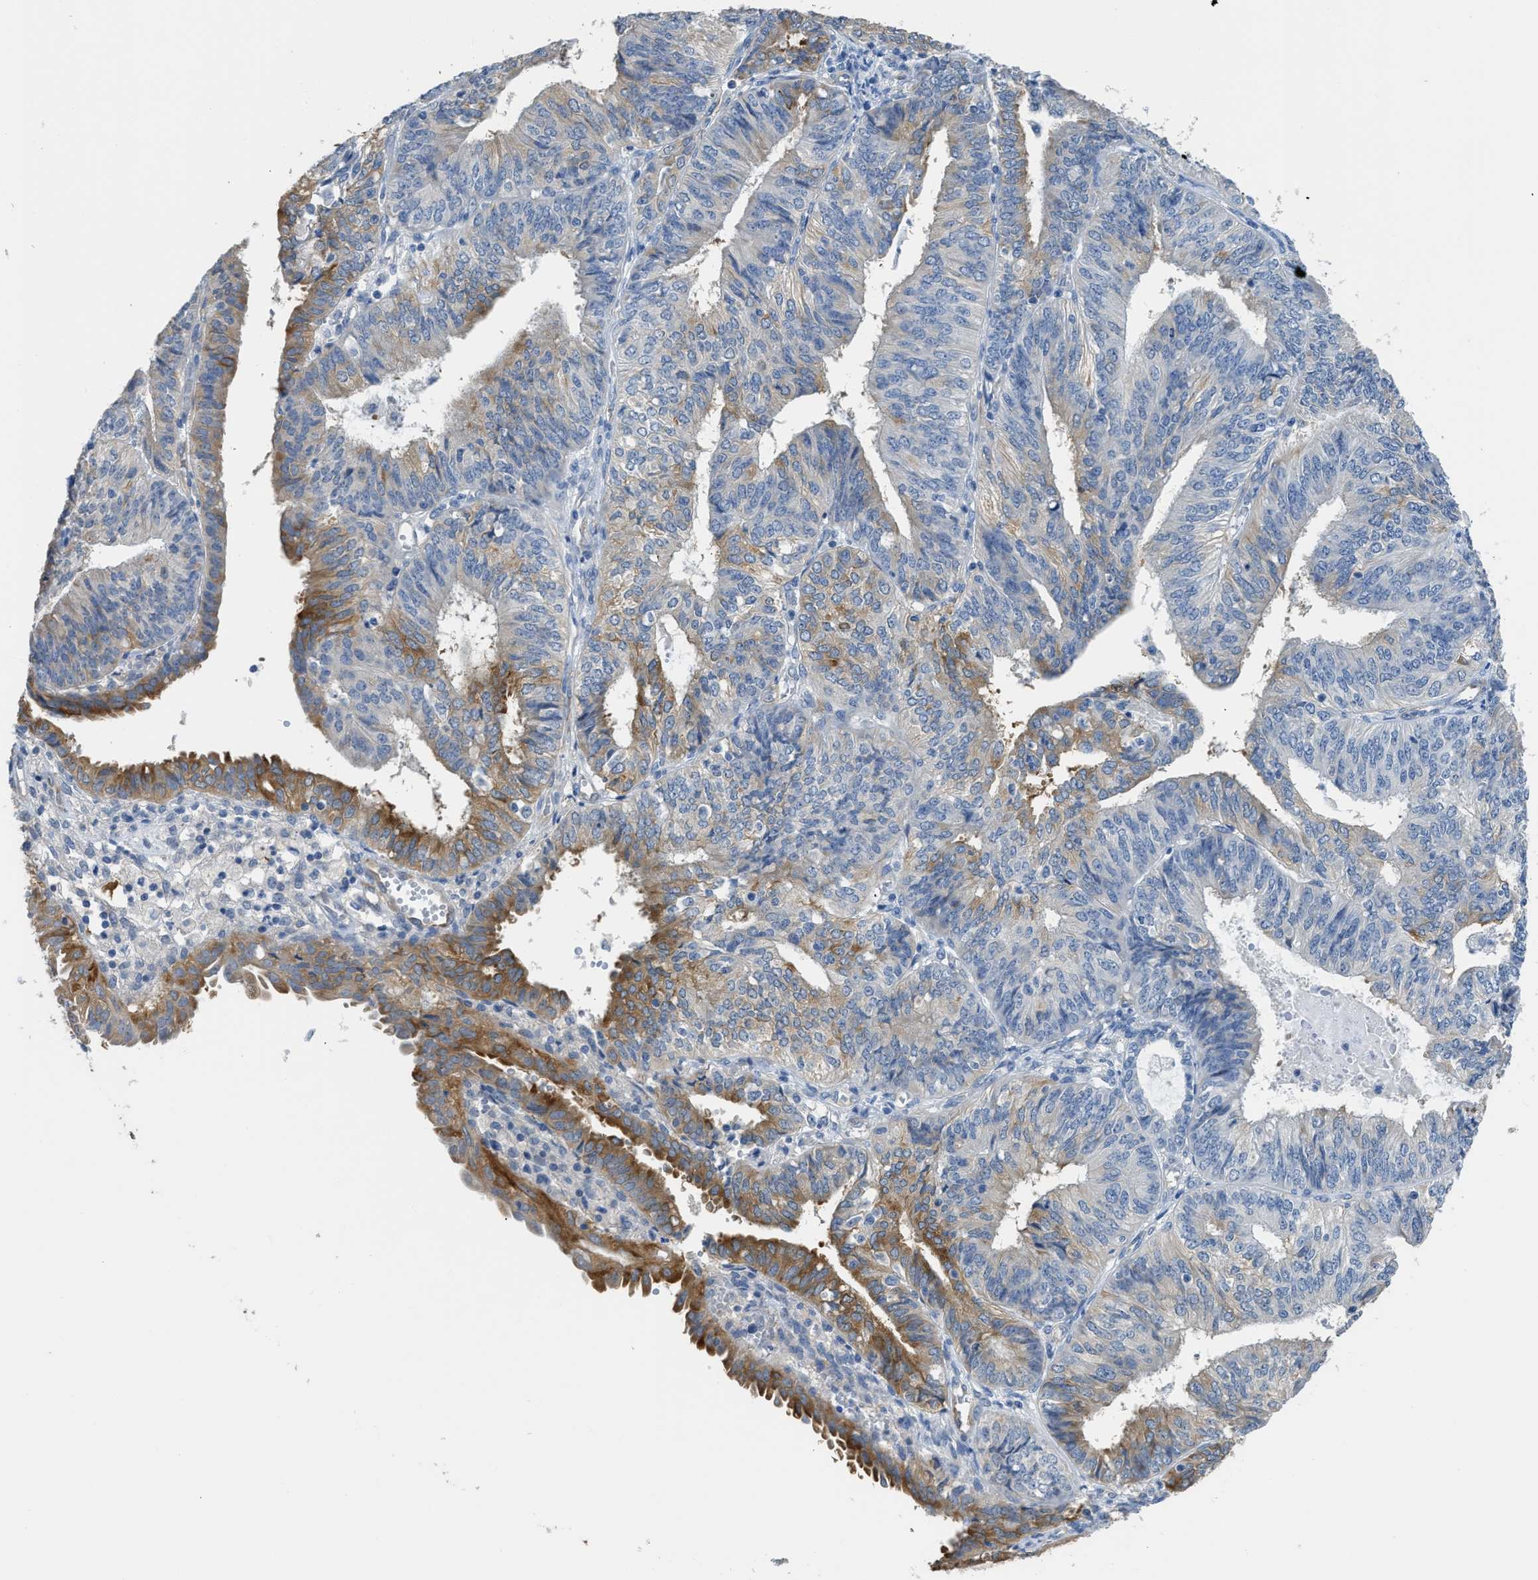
{"staining": {"intensity": "moderate", "quantity": "25%-75%", "location": "cytoplasmic/membranous"}, "tissue": "endometrial cancer", "cell_type": "Tumor cells", "image_type": "cancer", "snomed": [{"axis": "morphology", "description": "Adenocarcinoma, NOS"}, {"axis": "topography", "description": "Endometrium"}], "caption": "This image reveals endometrial adenocarcinoma stained with immunohistochemistry (IHC) to label a protein in brown. The cytoplasmic/membranous of tumor cells show moderate positivity for the protein. Nuclei are counter-stained blue.", "gene": "ZSWIM5", "patient": {"sex": "female", "age": 58}}